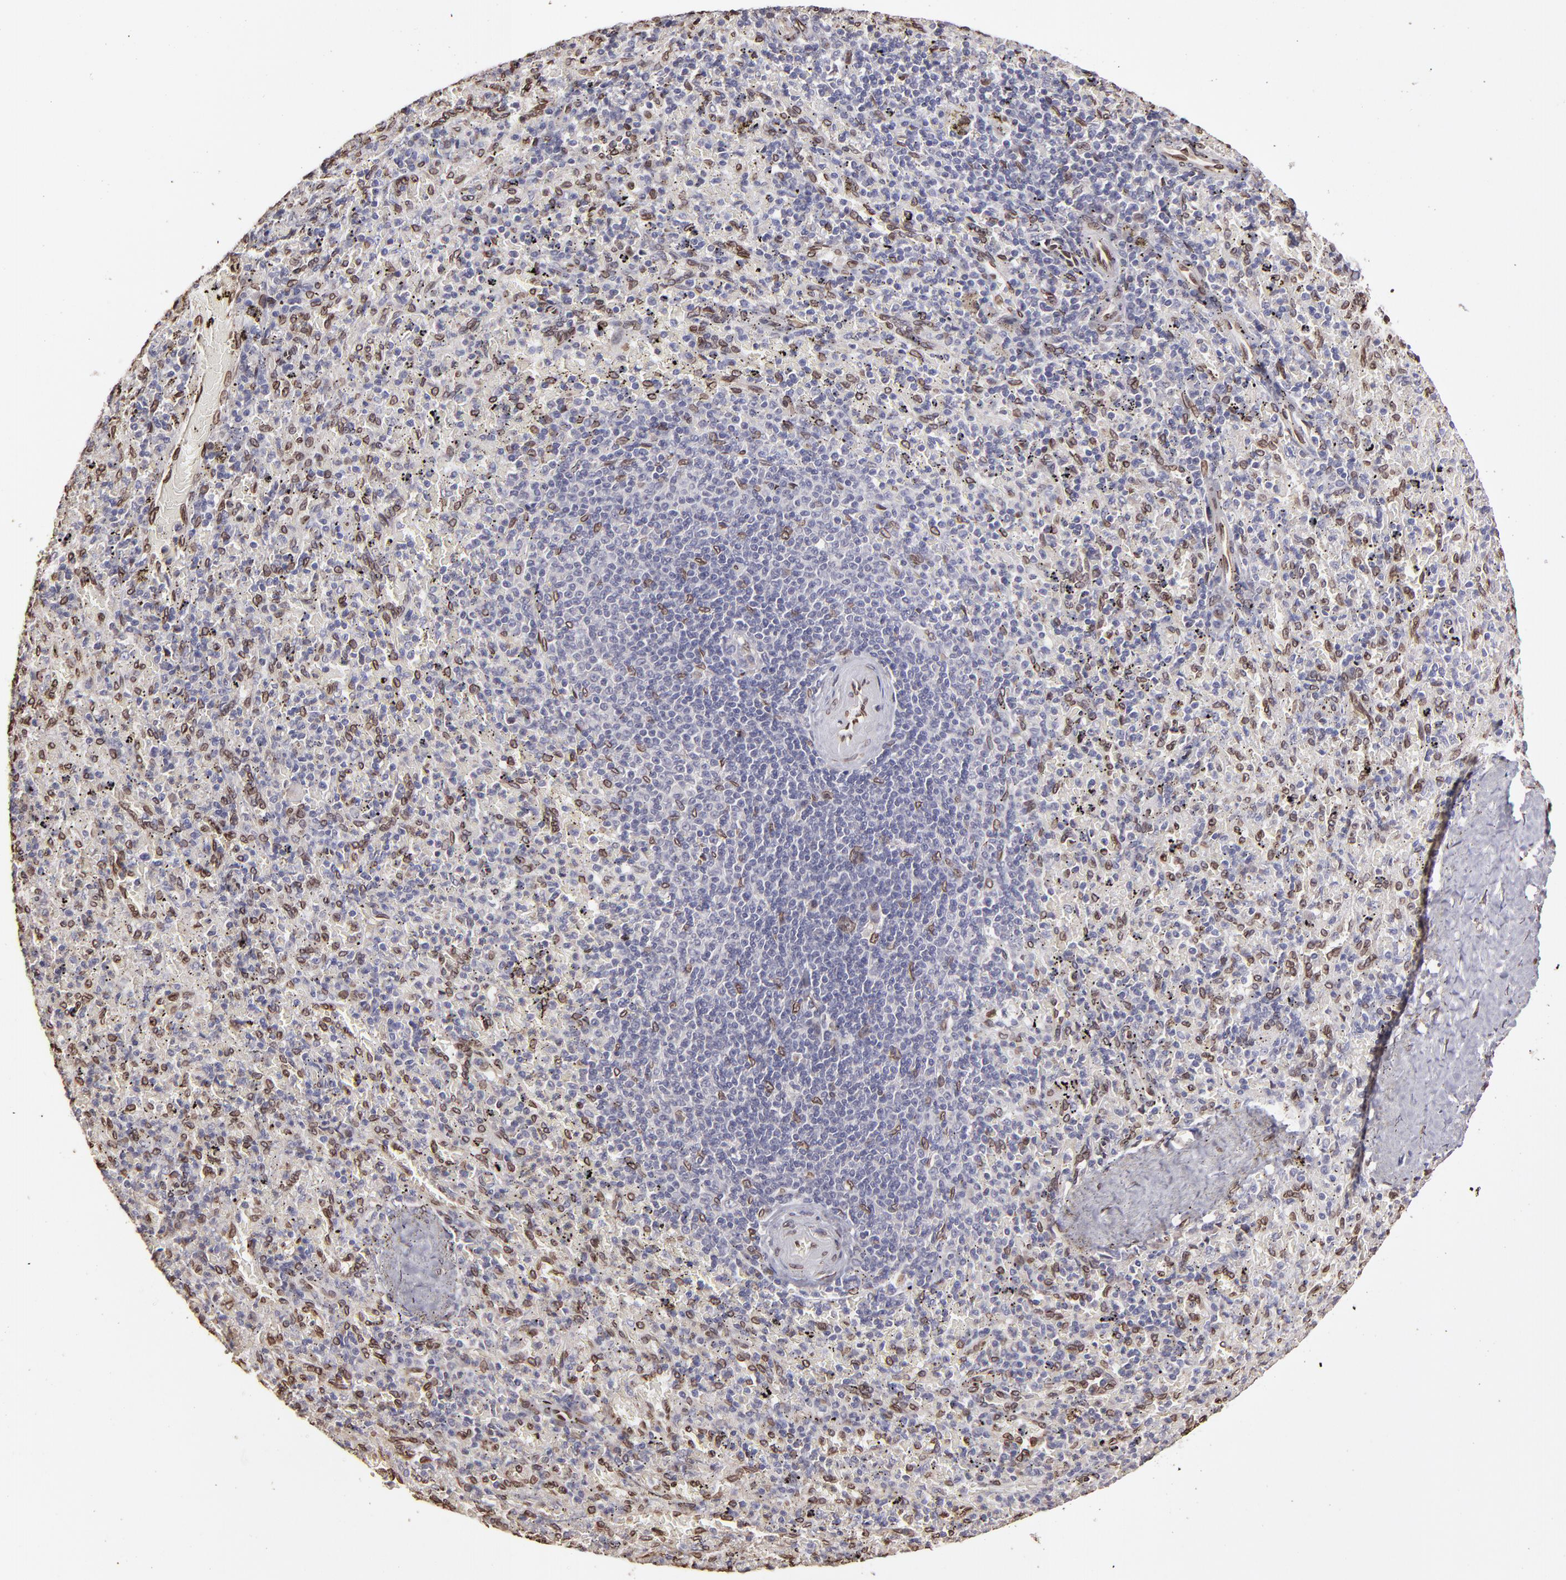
{"staining": {"intensity": "moderate", "quantity": "25%-75%", "location": "cytoplasmic/membranous,nuclear"}, "tissue": "spleen", "cell_type": "Cells in red pulp", "image_type": "normal", "snomed": [{"axis": "morphology", "description": "Normal tissue, NOS"}, {"axis": "topography", "description": "Spleen"}], "caption": "Protein expression analysis of unremarkable human spleen reveals moderate cytoplasmic/membranous,nuclear positivity in approximately 25%-75% of cells in red pulp.", "gene": "PUM3", "patient": {"sex": "female", "age": 43}}